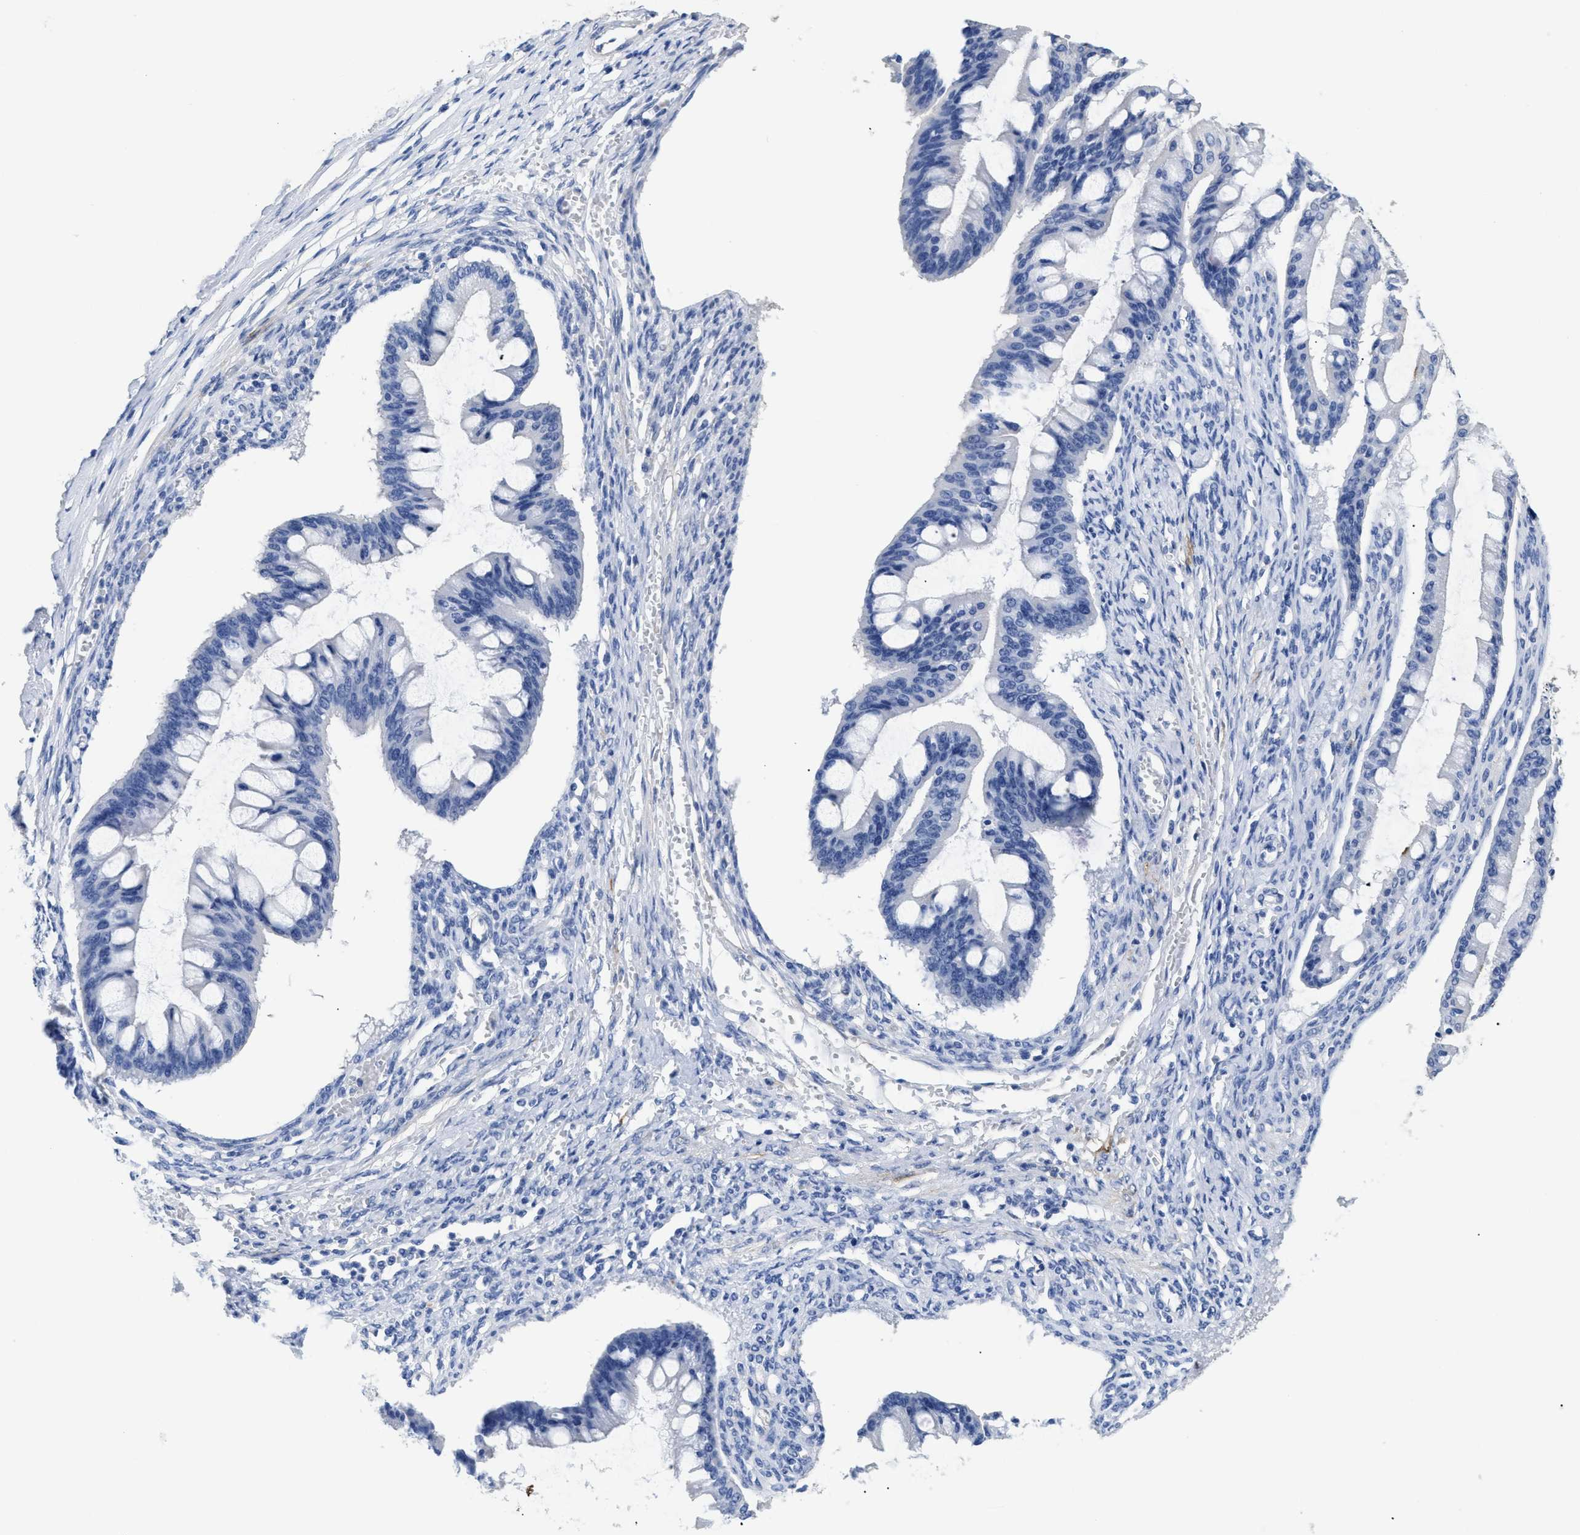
{"staining": {"intensity": "negative", "quantity": "none", "location": "none"}, "tissue": "ovarian cancer", "cell_type": "Tumor cells", "image_type": "cancer", "snomed": [{"axis": "morphology", "description": "Cystadenocarcinoma, mucinous, NOS"}, {"axis": "topography", "description": "Ovary"}], "caption": "Tumor cells show no significant staining in mucinous cystadenocarcinoma (ovarian). (Brightfield microscopy of DAB (3,3'-diaminobenzidine) immunohistochemistry (IHC) at high magnification).", "gene": "DLC1", "patient": {"sex": "female", "age": 73}}